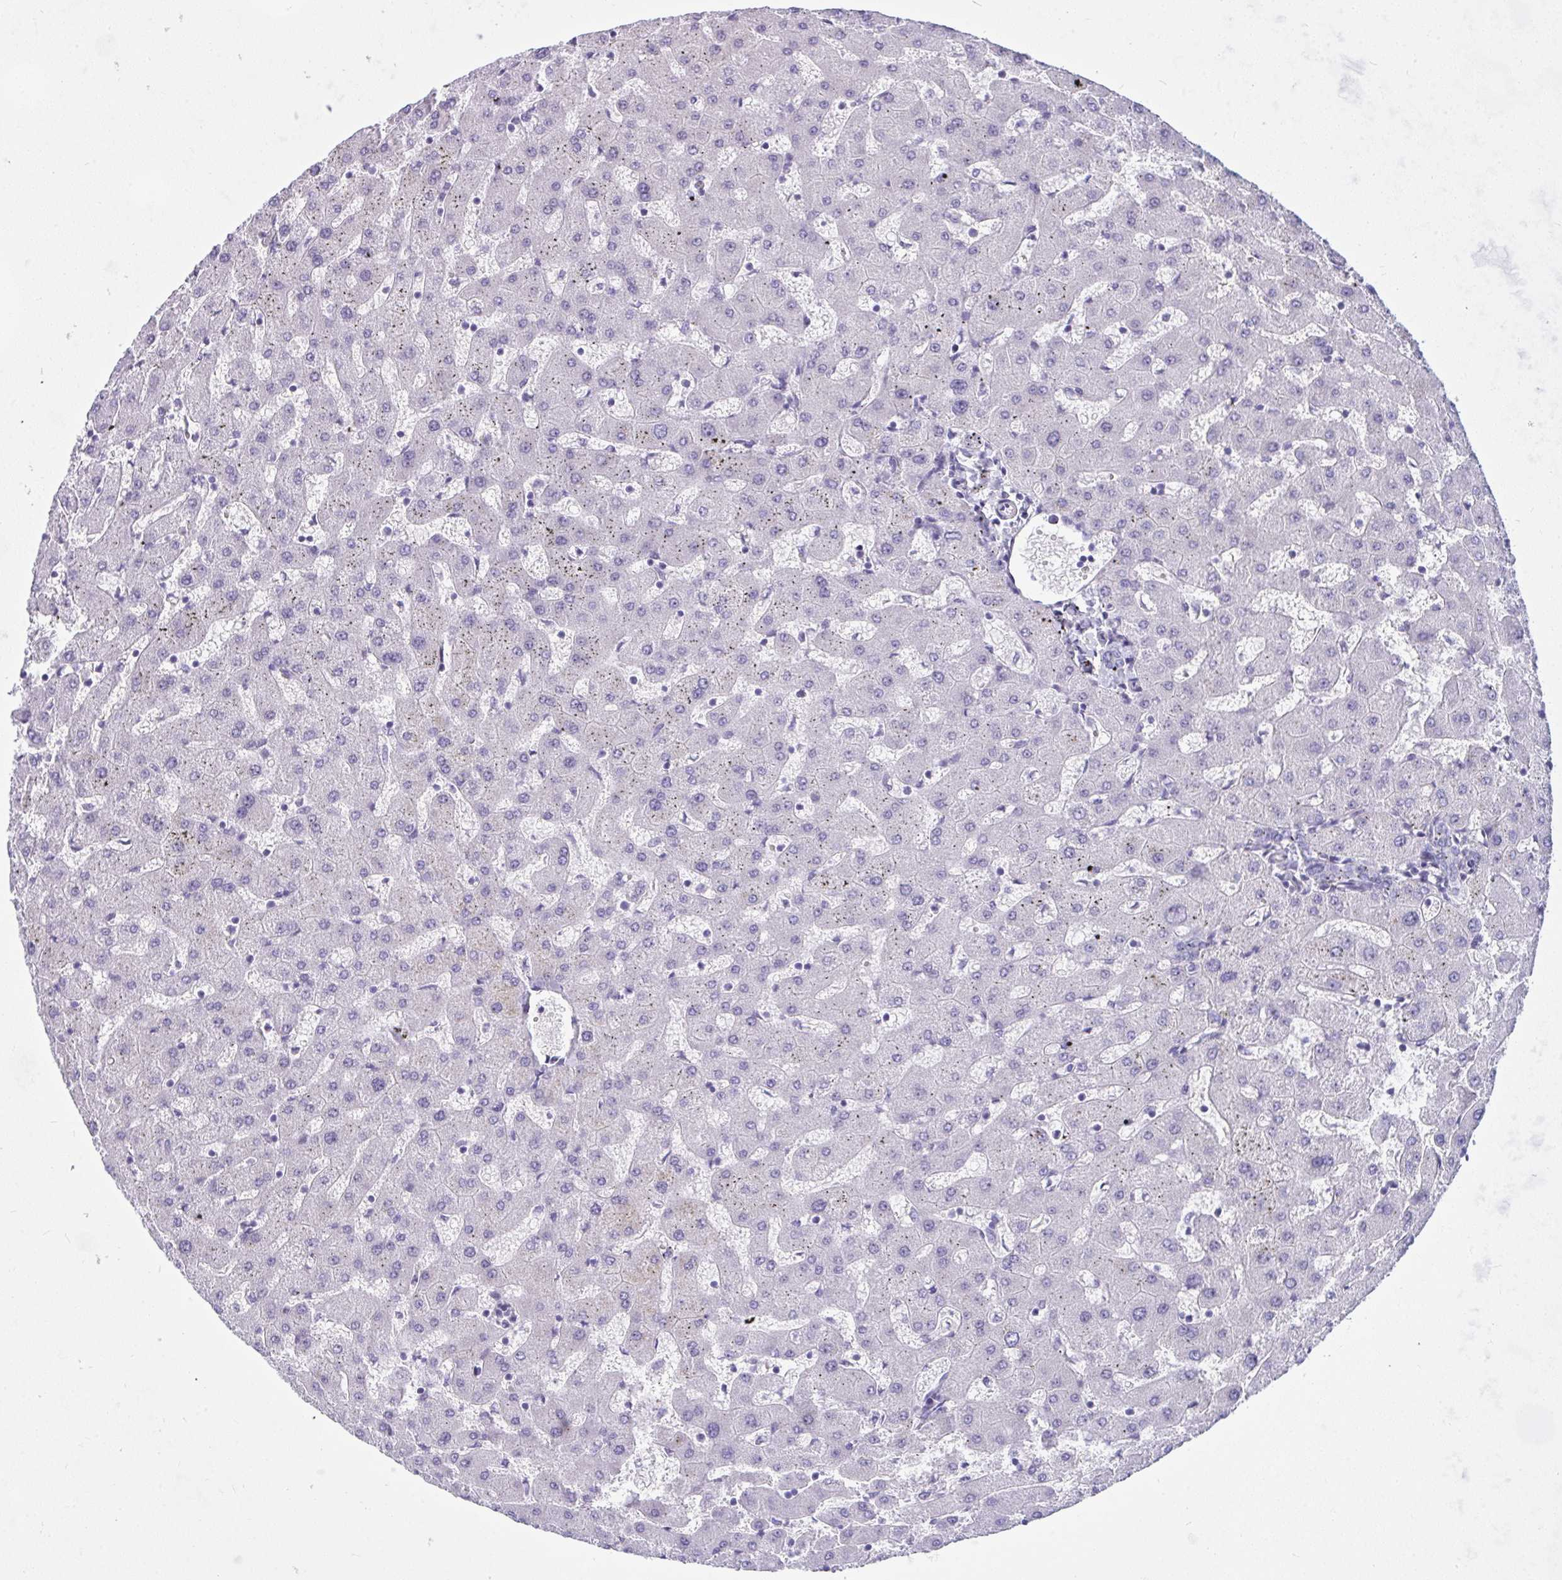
{"staining": {"intensity": "negative", "quantity": "none", "location": "none"}, "tissue": "liver", "cell_type": "Cholangiocytes", "image_type": "normal", "snomed": [{"axis": "morphology", "description": "Normal tissue, NOS"}, {"axis": "topography", "description": "Liver"}], "caption": "An image of liver stained for a protein exhibits no brown staining in cholangiocytes.", "gene": "NFXL1", "patient": {"sex": "female", "age": 63}}